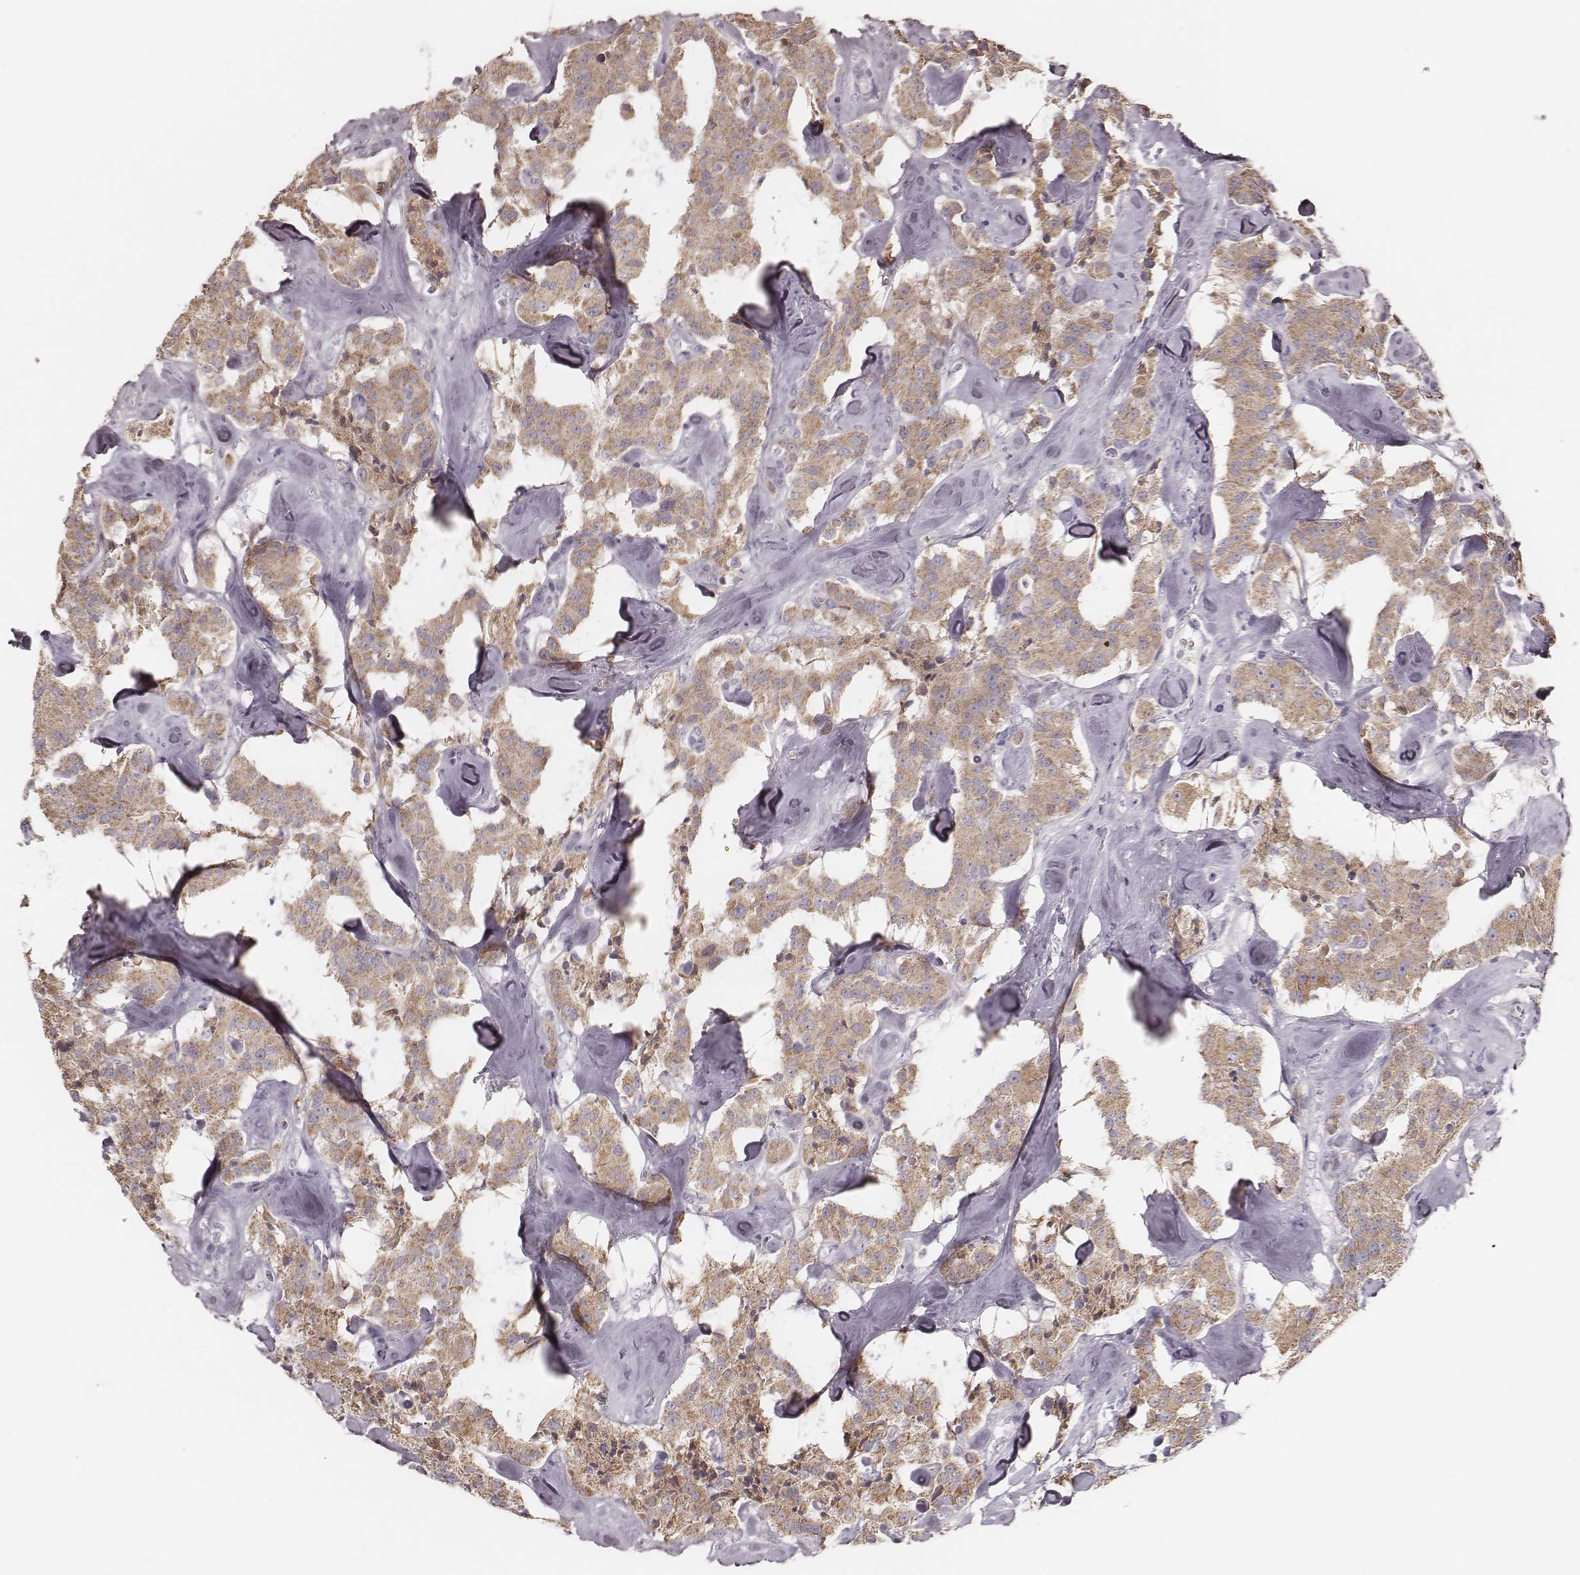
{"staining": {"intensity": "moderate", "quantity": ">75%", "location": "cytoplasmic/membranous"}, "tissue": "carcinoid", "cell_type": "Tumor cells", "image_type": "cancer", "snomed": [{"axis": "morphology", "description": "Carcinoid, malignant, NOS"}, {"axis": "topography", "description": "Pancreas"}], "caption": "Protein expression analysis of carcinoid (malignant) reveals moderate cytoplasmic/membranous staining in approximately >75% of tumor cells.", "gene": "KIF5C", "patient": {"sex": "male", "age": 41}}